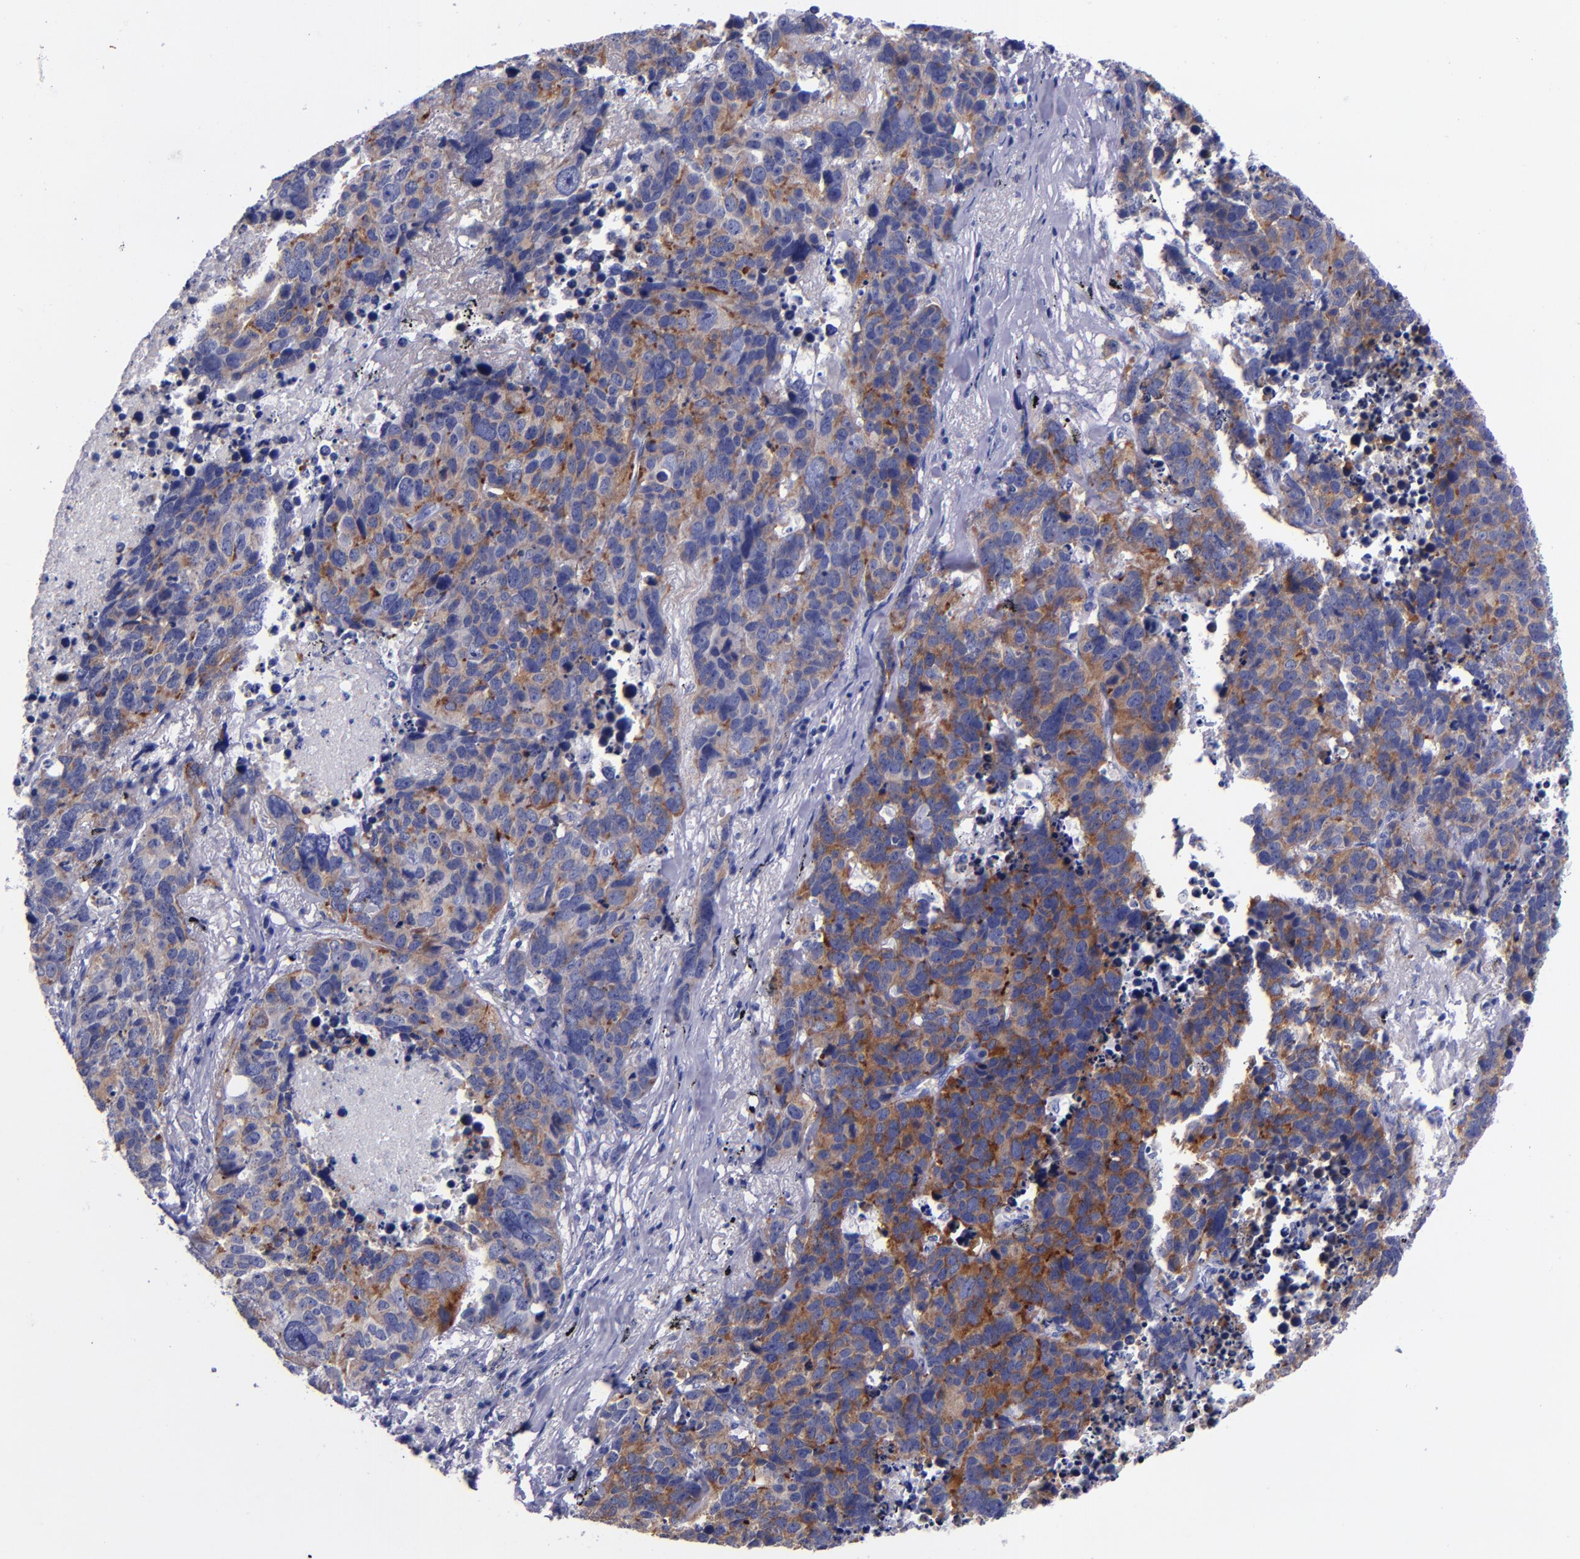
{"staining": {"intensity": "strong", "quantity": ">75%", "location": "cytoplasmic/membranous"}, "tissue": "lung cancer", "cell_type": "Tumor cells", "image_type": "cancer", "snomed": [{"axis": "morphology", "description": "Carcinoid, malignant, NOS"}, {"axis": "topography", "description": "Lung"}], "caption": "Brown immunohistochemical staining in human lung cancer shows strong cytoplasmic/membranous expression in approximately >75% of tumor cells.", "gene": "SV2A", "patient": {"sex": "male", "age": 60}}